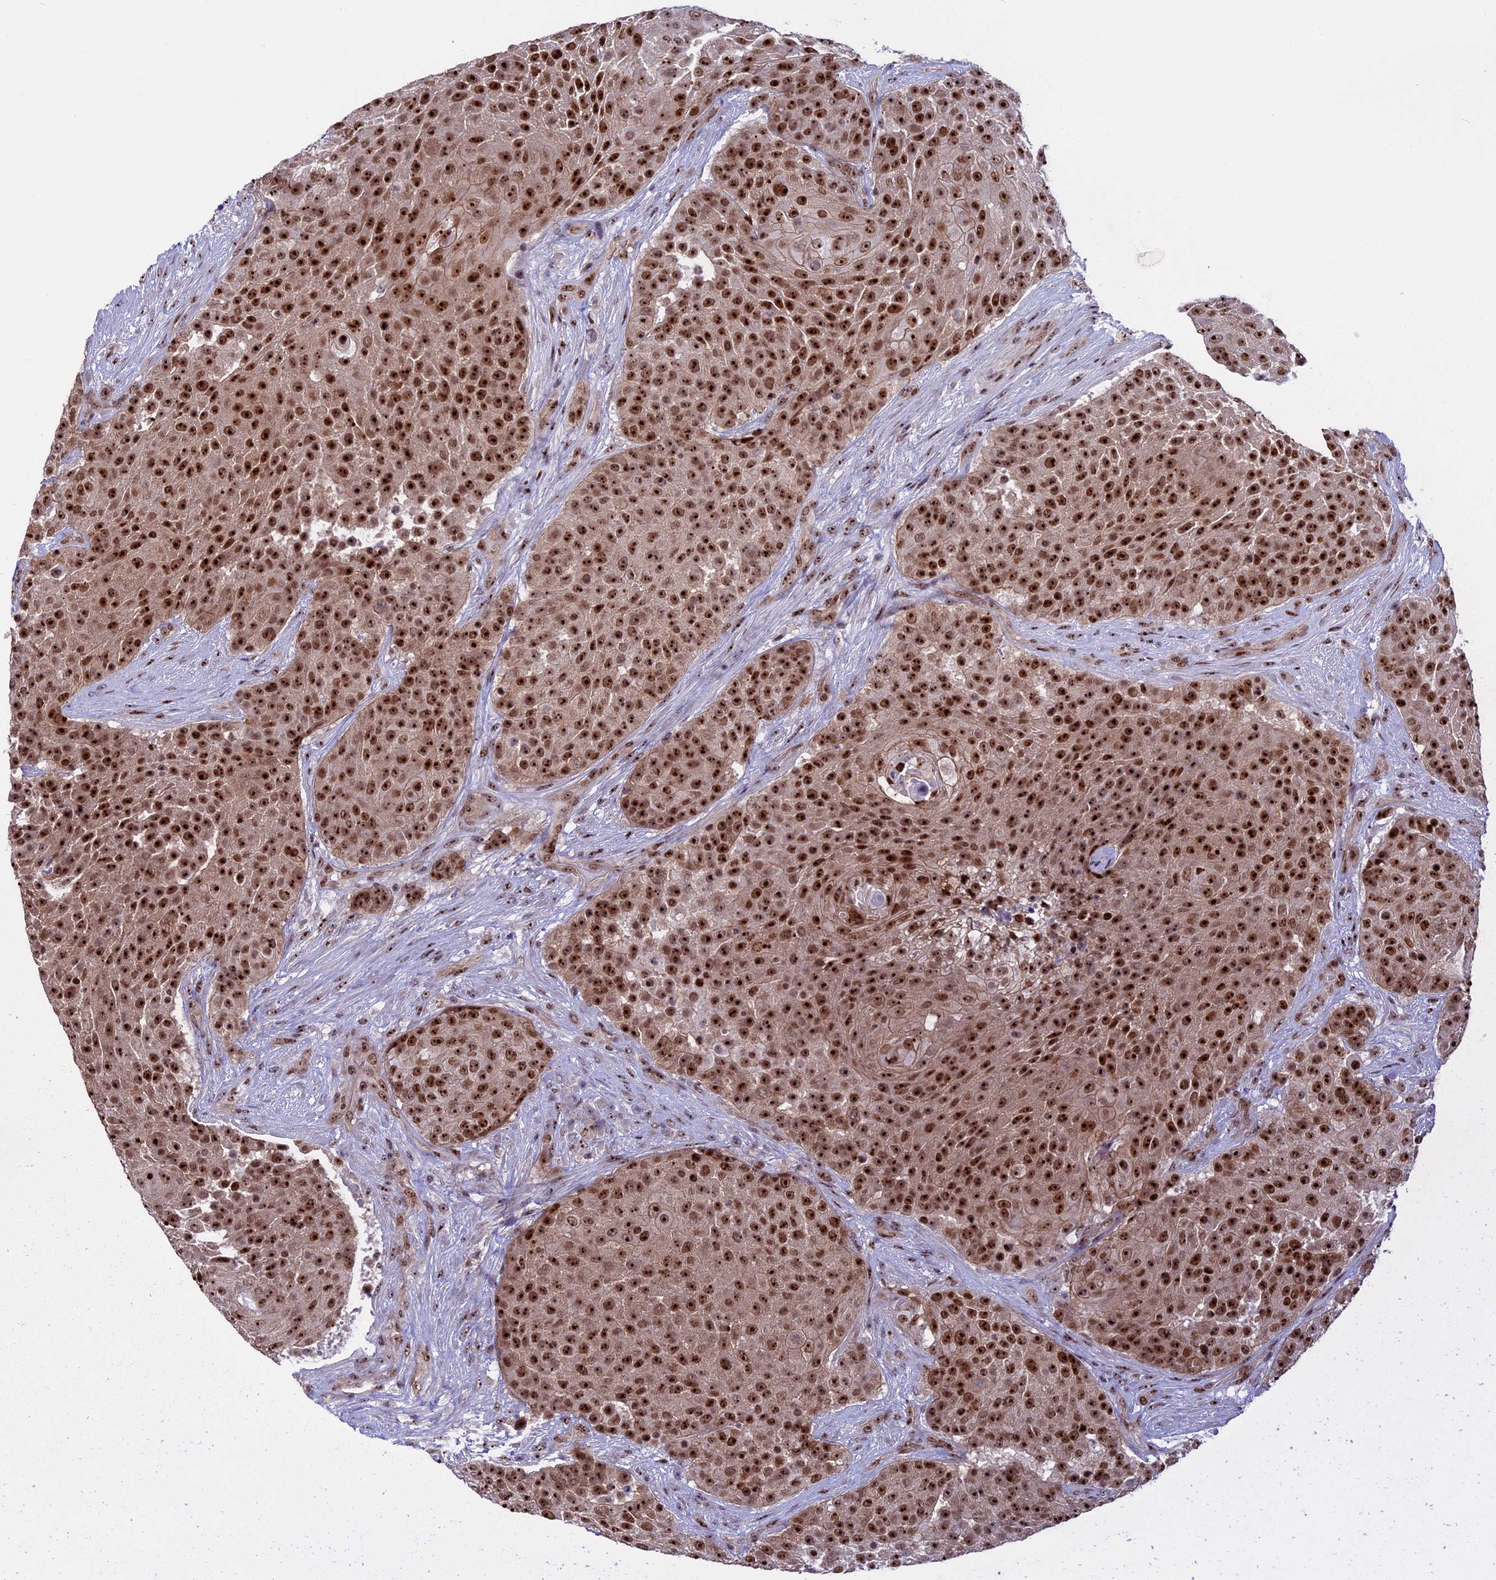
{"staining": {"intensity": "strong", "quantity": ">75%", "location": "nuclear"}, "tissue": "urothelial cancer", "cell_type": "Tumor cells", "image_type": "cancer", "snomed": [{"axis": "morphology", "description": "Urothelial carcinoma, High grade"}, {"axis": "topography", "description": "Urinary bladder"}], "caption": "Immunohistochemical staining of urothelial carcinoma (high-grade) demonstrates strong nuclear protein positivity in approximately >75% of tumor cells.", "gene": "CCDC86", "patient": {"sex": "female", "age": 63}}